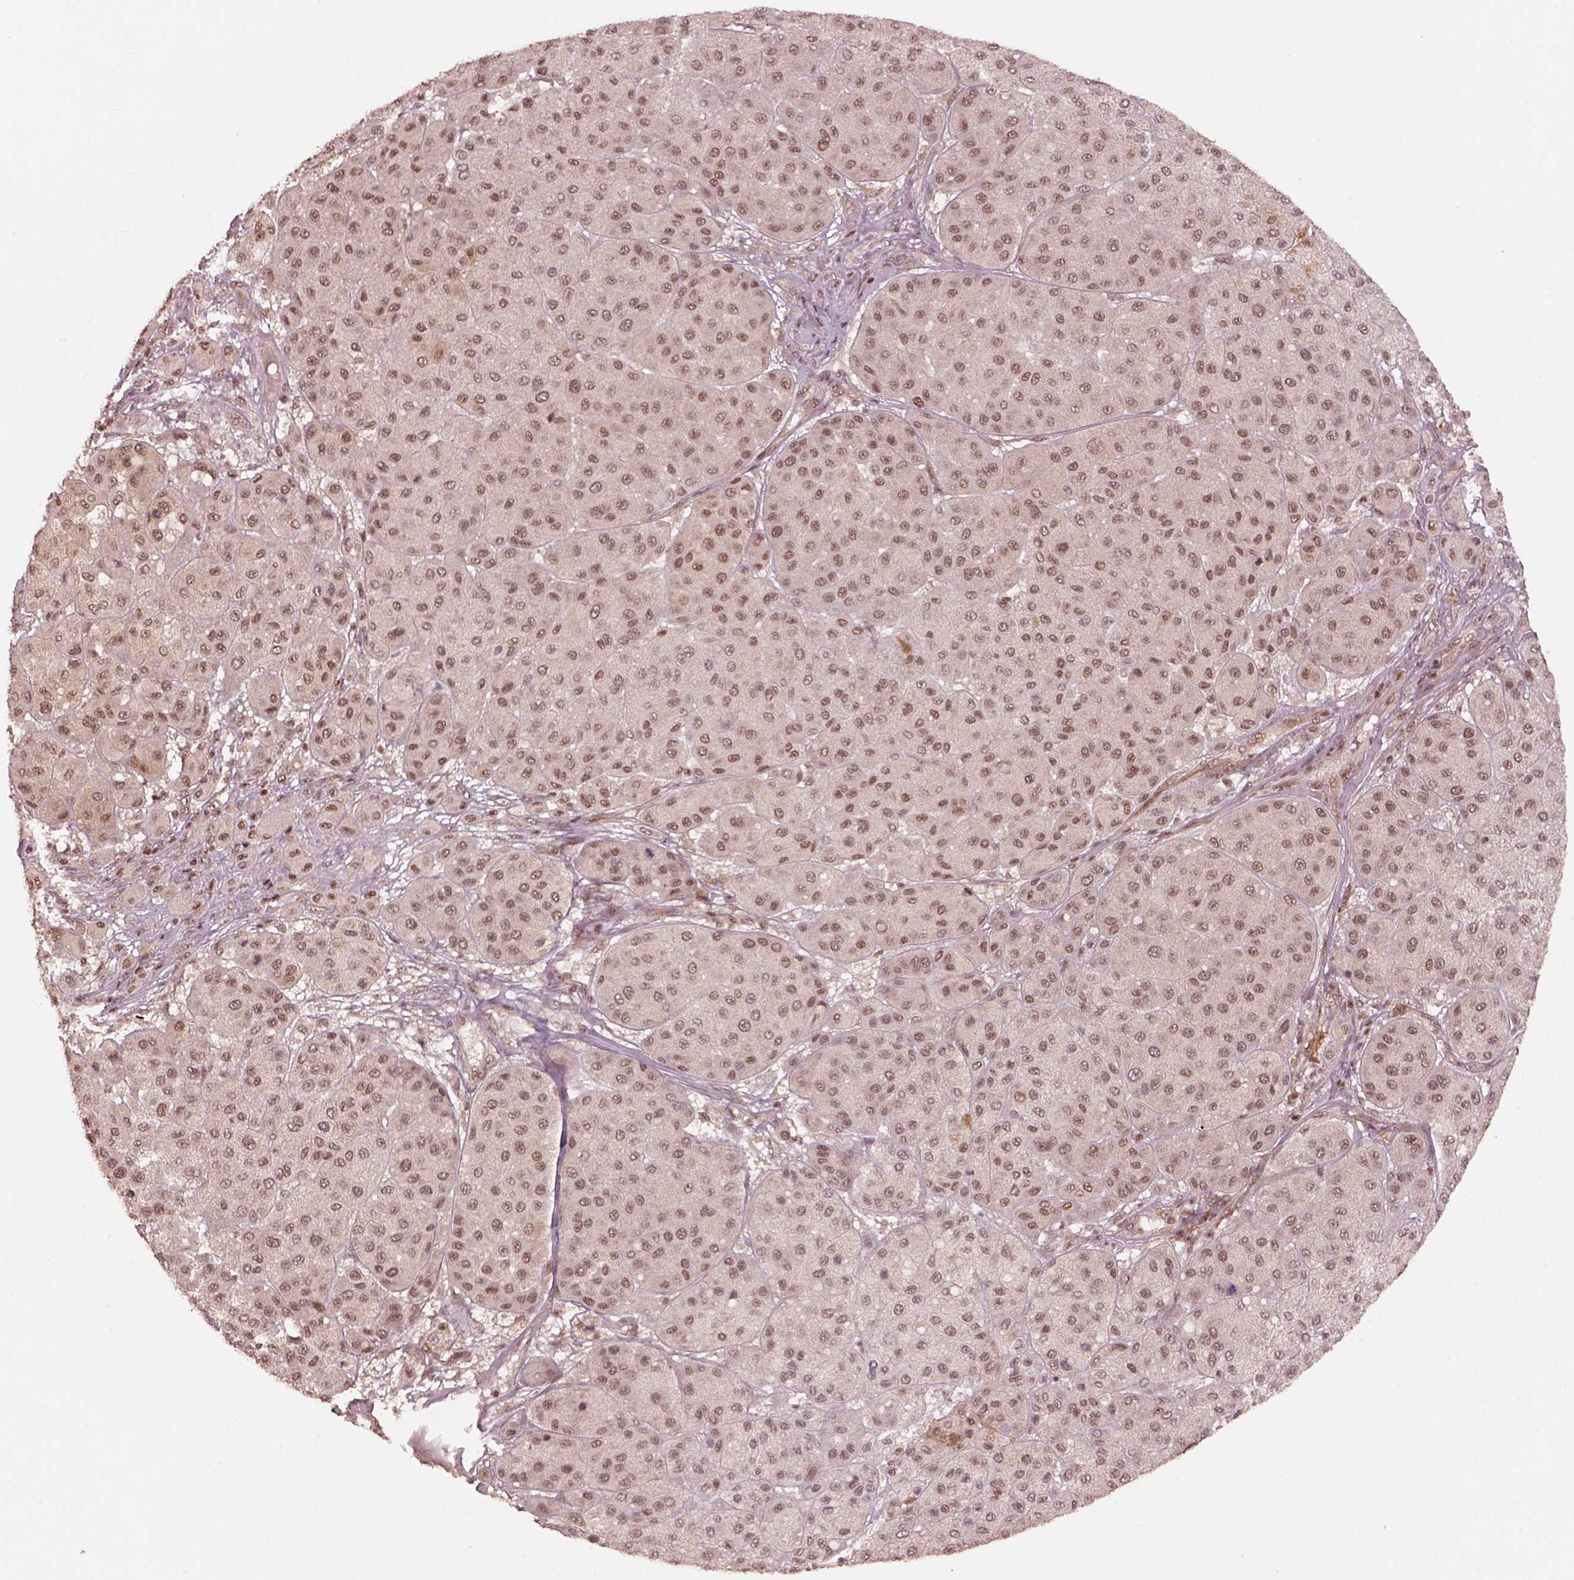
{"staining": {"intensity": "moderate", "quantity": ">75%", "location": "nuclear"}, "tissue": "melanoma", "cell_type": "Tumor cells", "image_type": "cancer", "snomed": [{"axis": "morphology", "description": "Malignant melanoma, Metastatic site"}, {"axis": "topography", "description": "Smooth muscle"}], "caption": "Brown immunohistochemical staining in human melanoma exhibits moderate nuclear staining in about >75% of tumor cells.", "gene": "BRD9", "patient": {"sex": "male", "age": 41}}